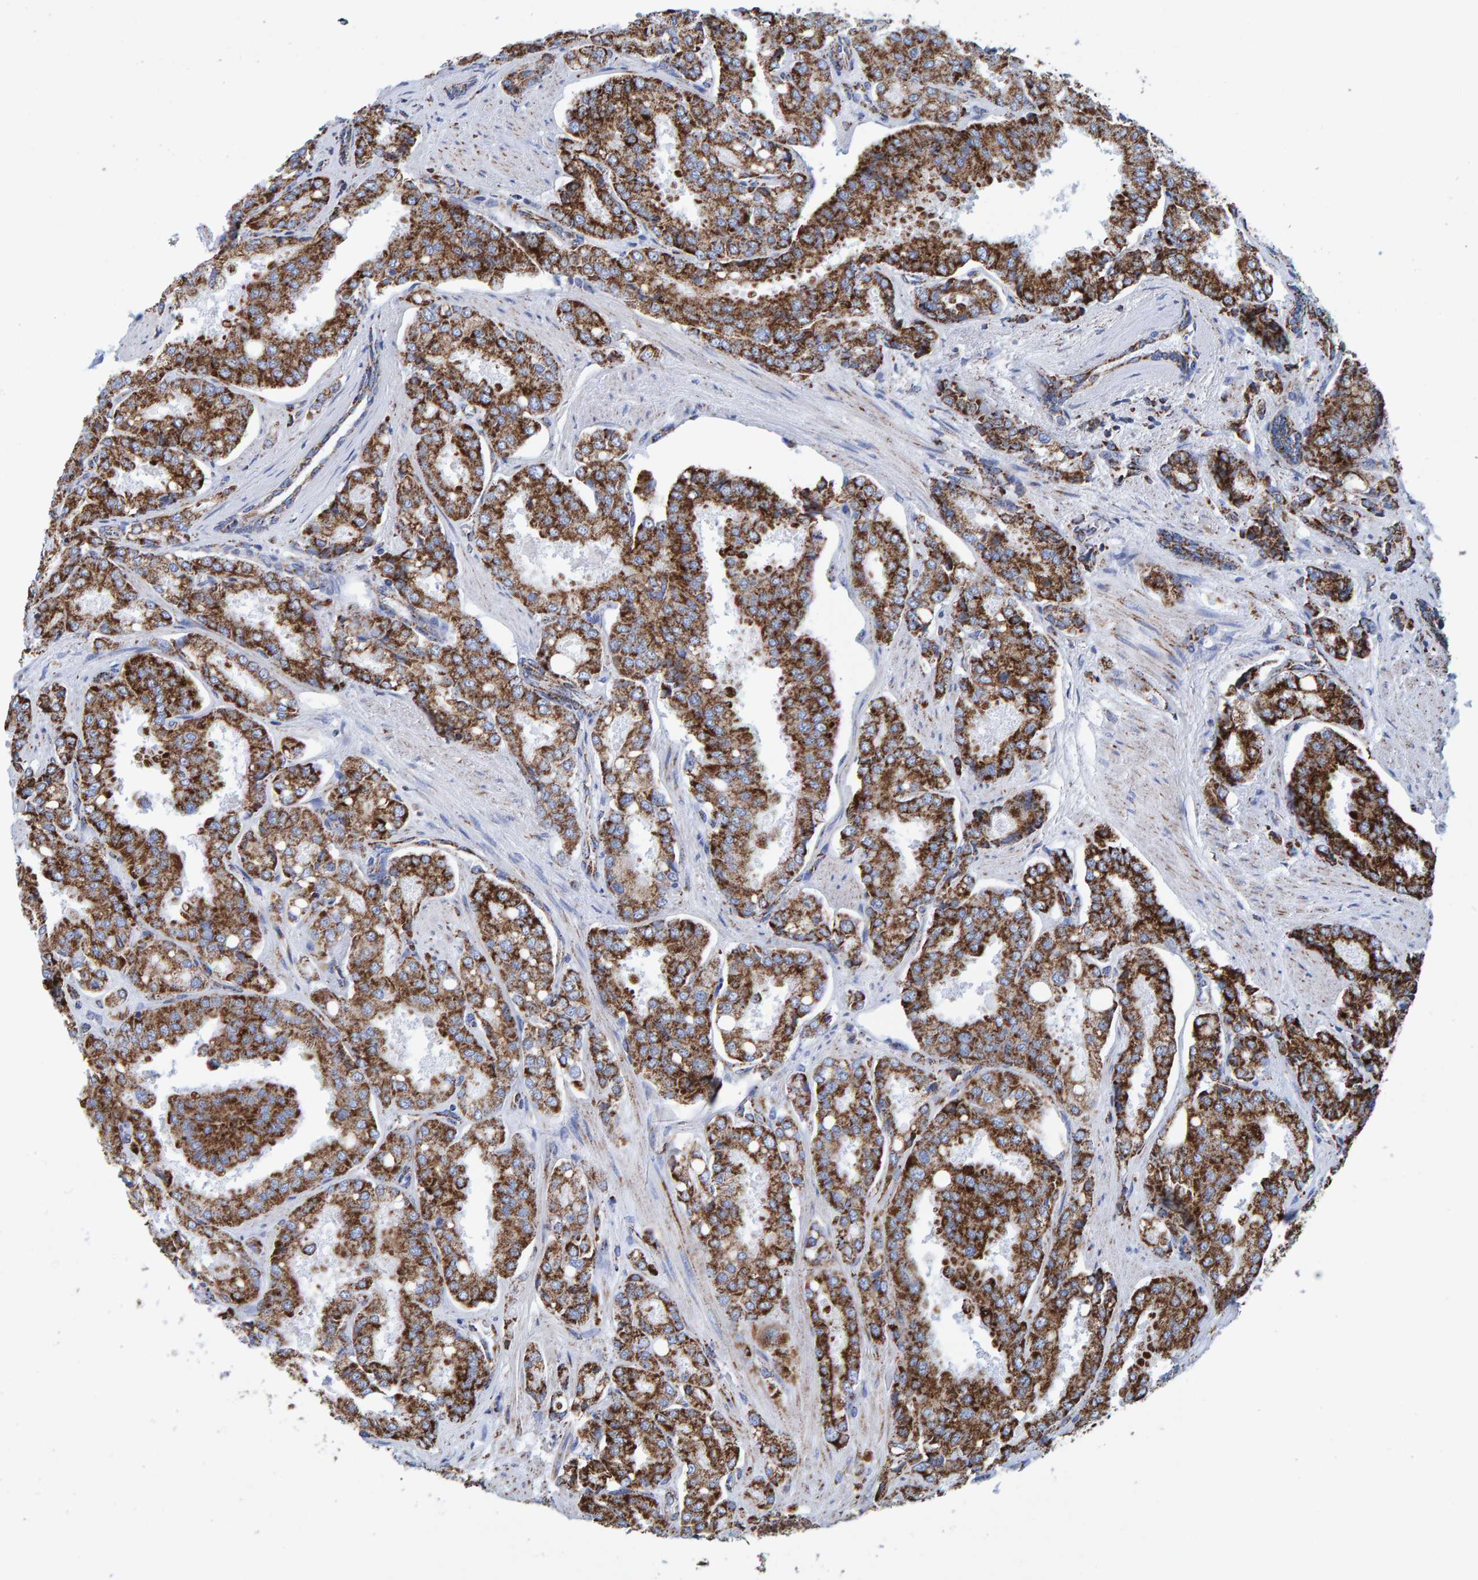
{"staining": {"intensity": "strong", "quantity": ">75%", "location": "cytoplasmic/membranous"}, "tissue": "prostate cancer", "cell_type": "Tumor cells", "image_type": "cancer", "snomed": [{"axis": "morphology", "description": "Adenocarcinoma, High grade"}, {"axis": "topography", "description": "Prostate"}], "caption": "Protein staining of prostate cancer (adenocarcinoma (high-grade)) tissue displays strong cytoplasmic/membranous expression in approximately >75% of tumor cells.", "gene": "ENSG00000262660", "patient": {"sex": "male", "age": 50}}